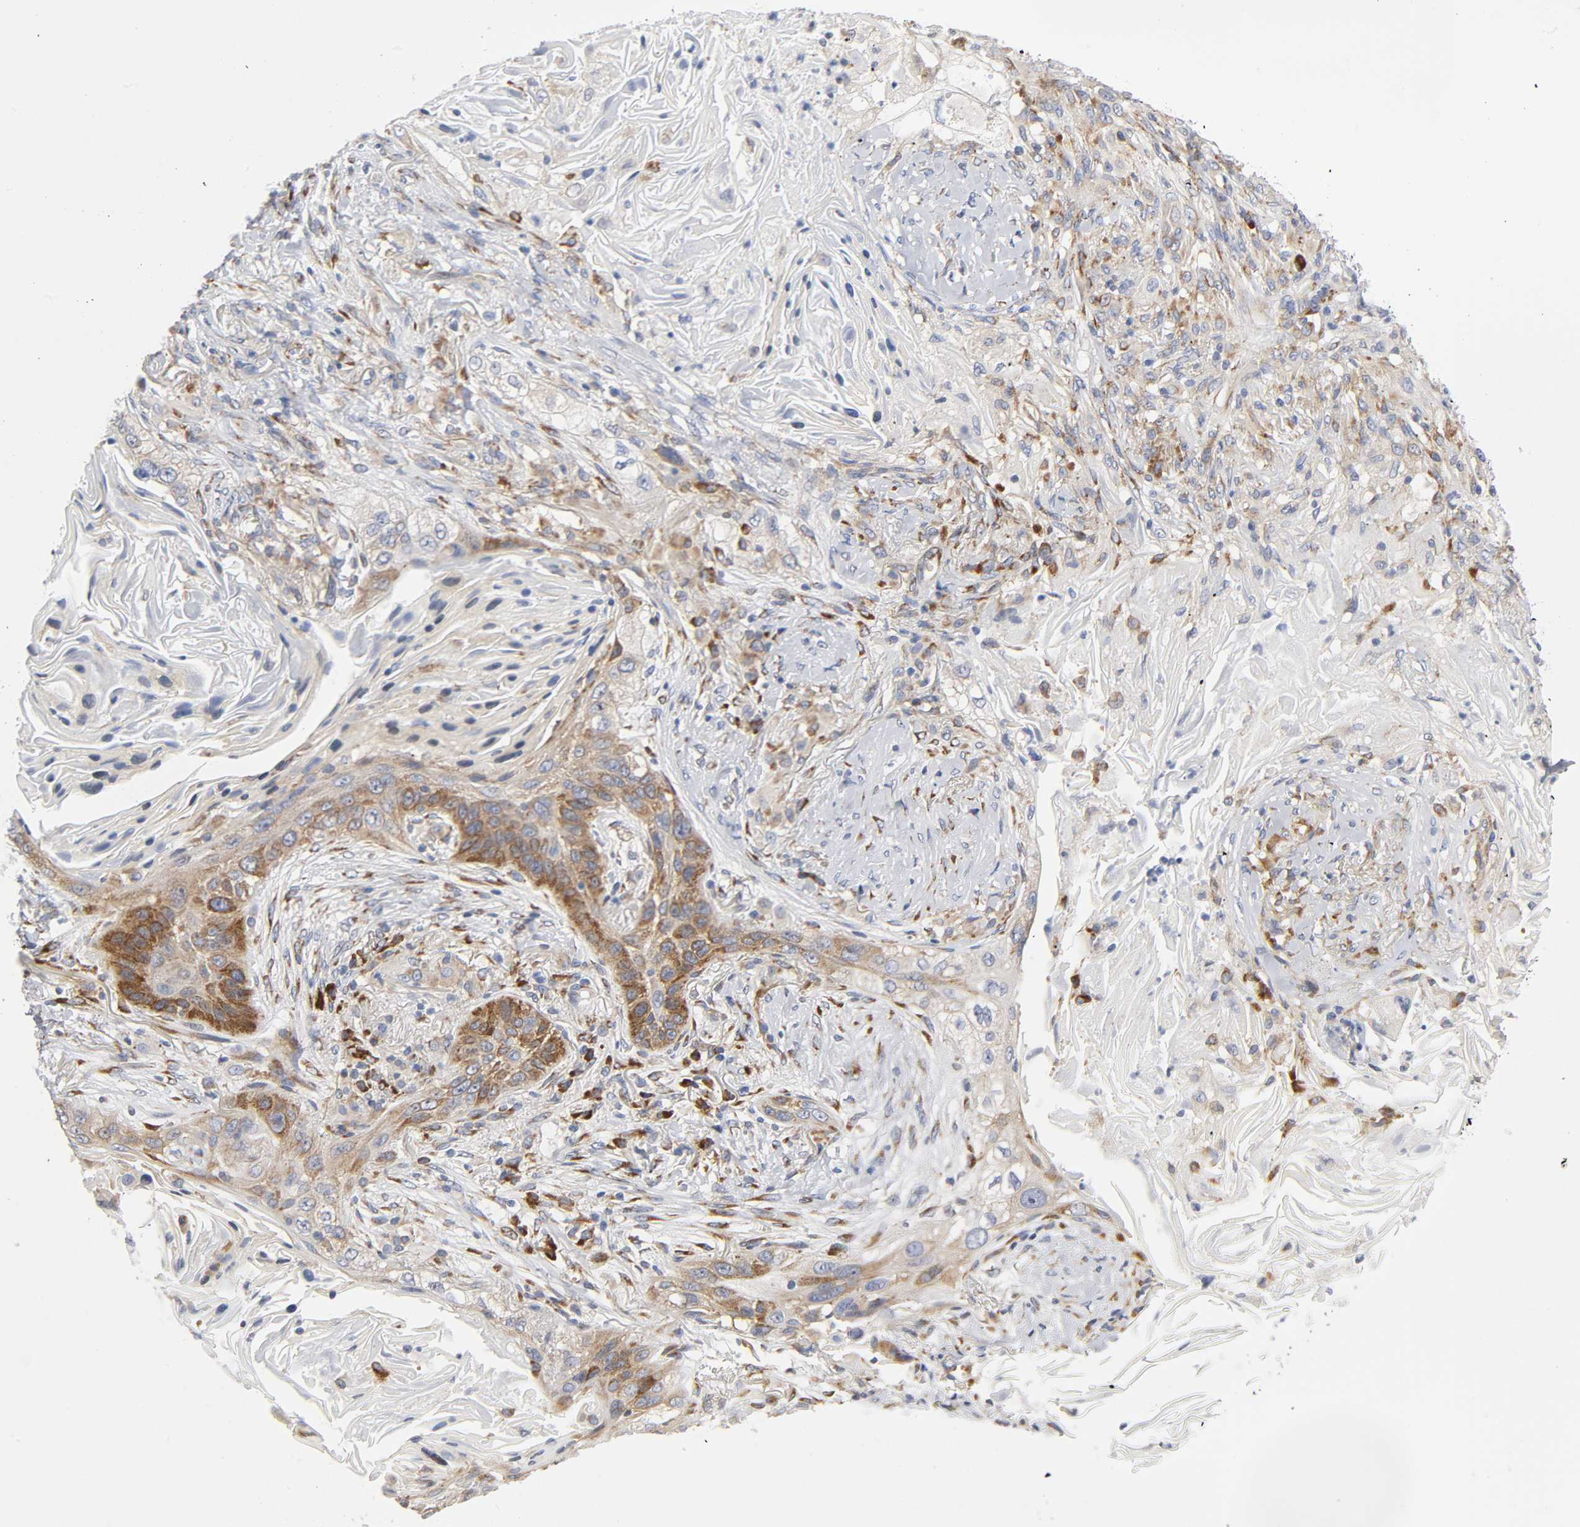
{"staining": {"intensity": "moderate", "quantity": ">75%", "location": "cytoplasmic/membranous"}, "tissue": "lung cancer", "cell_type": "Tumor cells", "image_type": "cancer", "snomed": [{"axis": "morphology", "description": "Squamous cell carcinoma, NOS"}, {"axis": "topography", "description": "Lung"}], "caption": "Immunohistochemical staining of human squamous cell carcinoma (lung) exhibits medium levels of moderate cytoplasmic/membranous protein expression in about >75% of tumor cells.", "gene": "REL", "patient": {"sex": "female", "age": 67}}